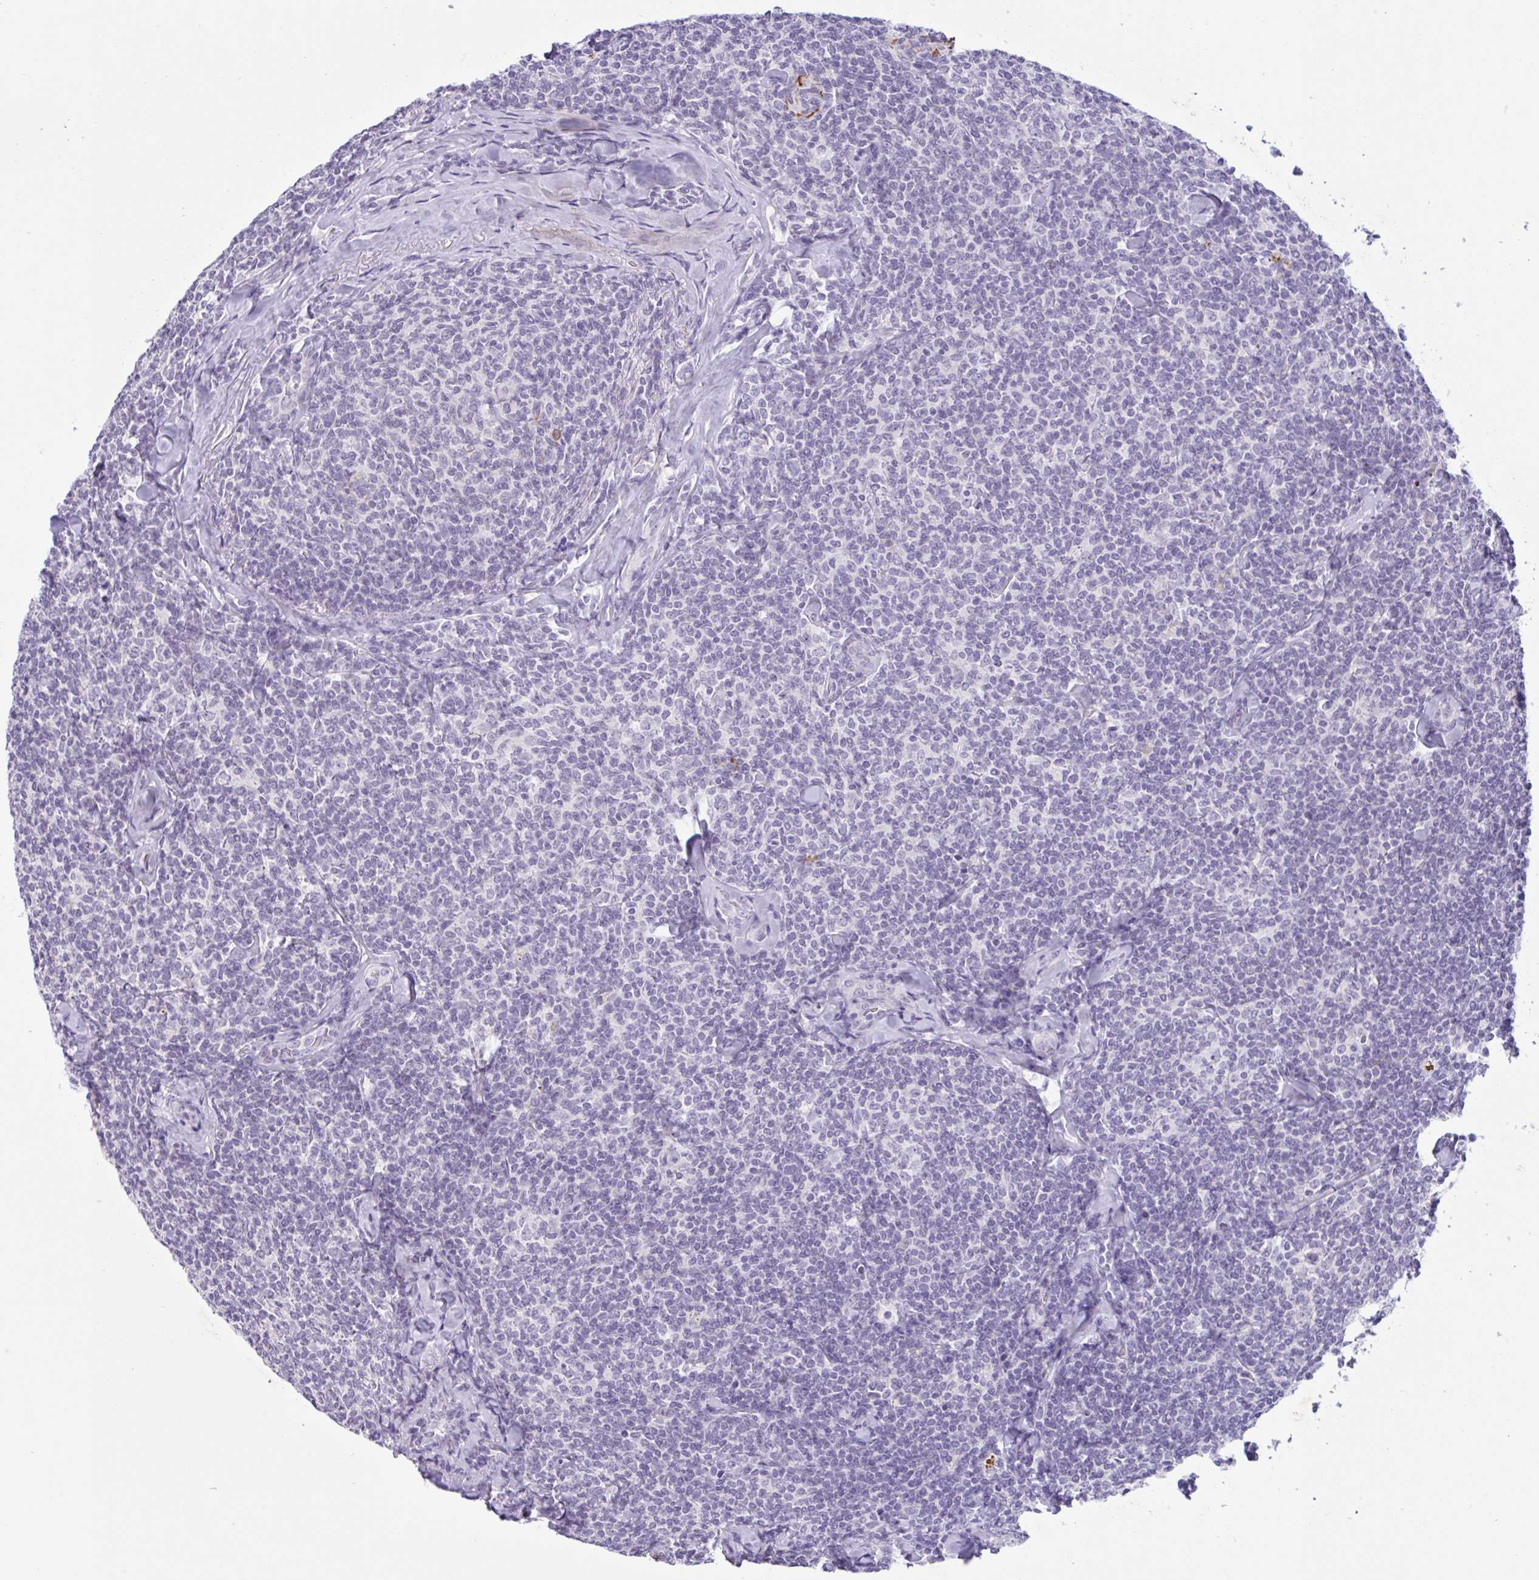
{"staining": {"intensity": "negative", "quantity": "none", "location": "none"}, "tissue": "lymphoma", "cell_type": "Tumor cells", "image_type": "cancer", "snomed": [{"axis": "morphology", "description": "Malignant lymphoma, non-Hodgkin's type, Low grade"}, {"axis": "topography", "description": "Lymph node"}], "caption": "This is a micrograph of immunohistochemistry staining of lymphoma, which shows no staining in tumor cells.", "gene": "CTSE", "patient": {"sex": "female", "age": 56}}